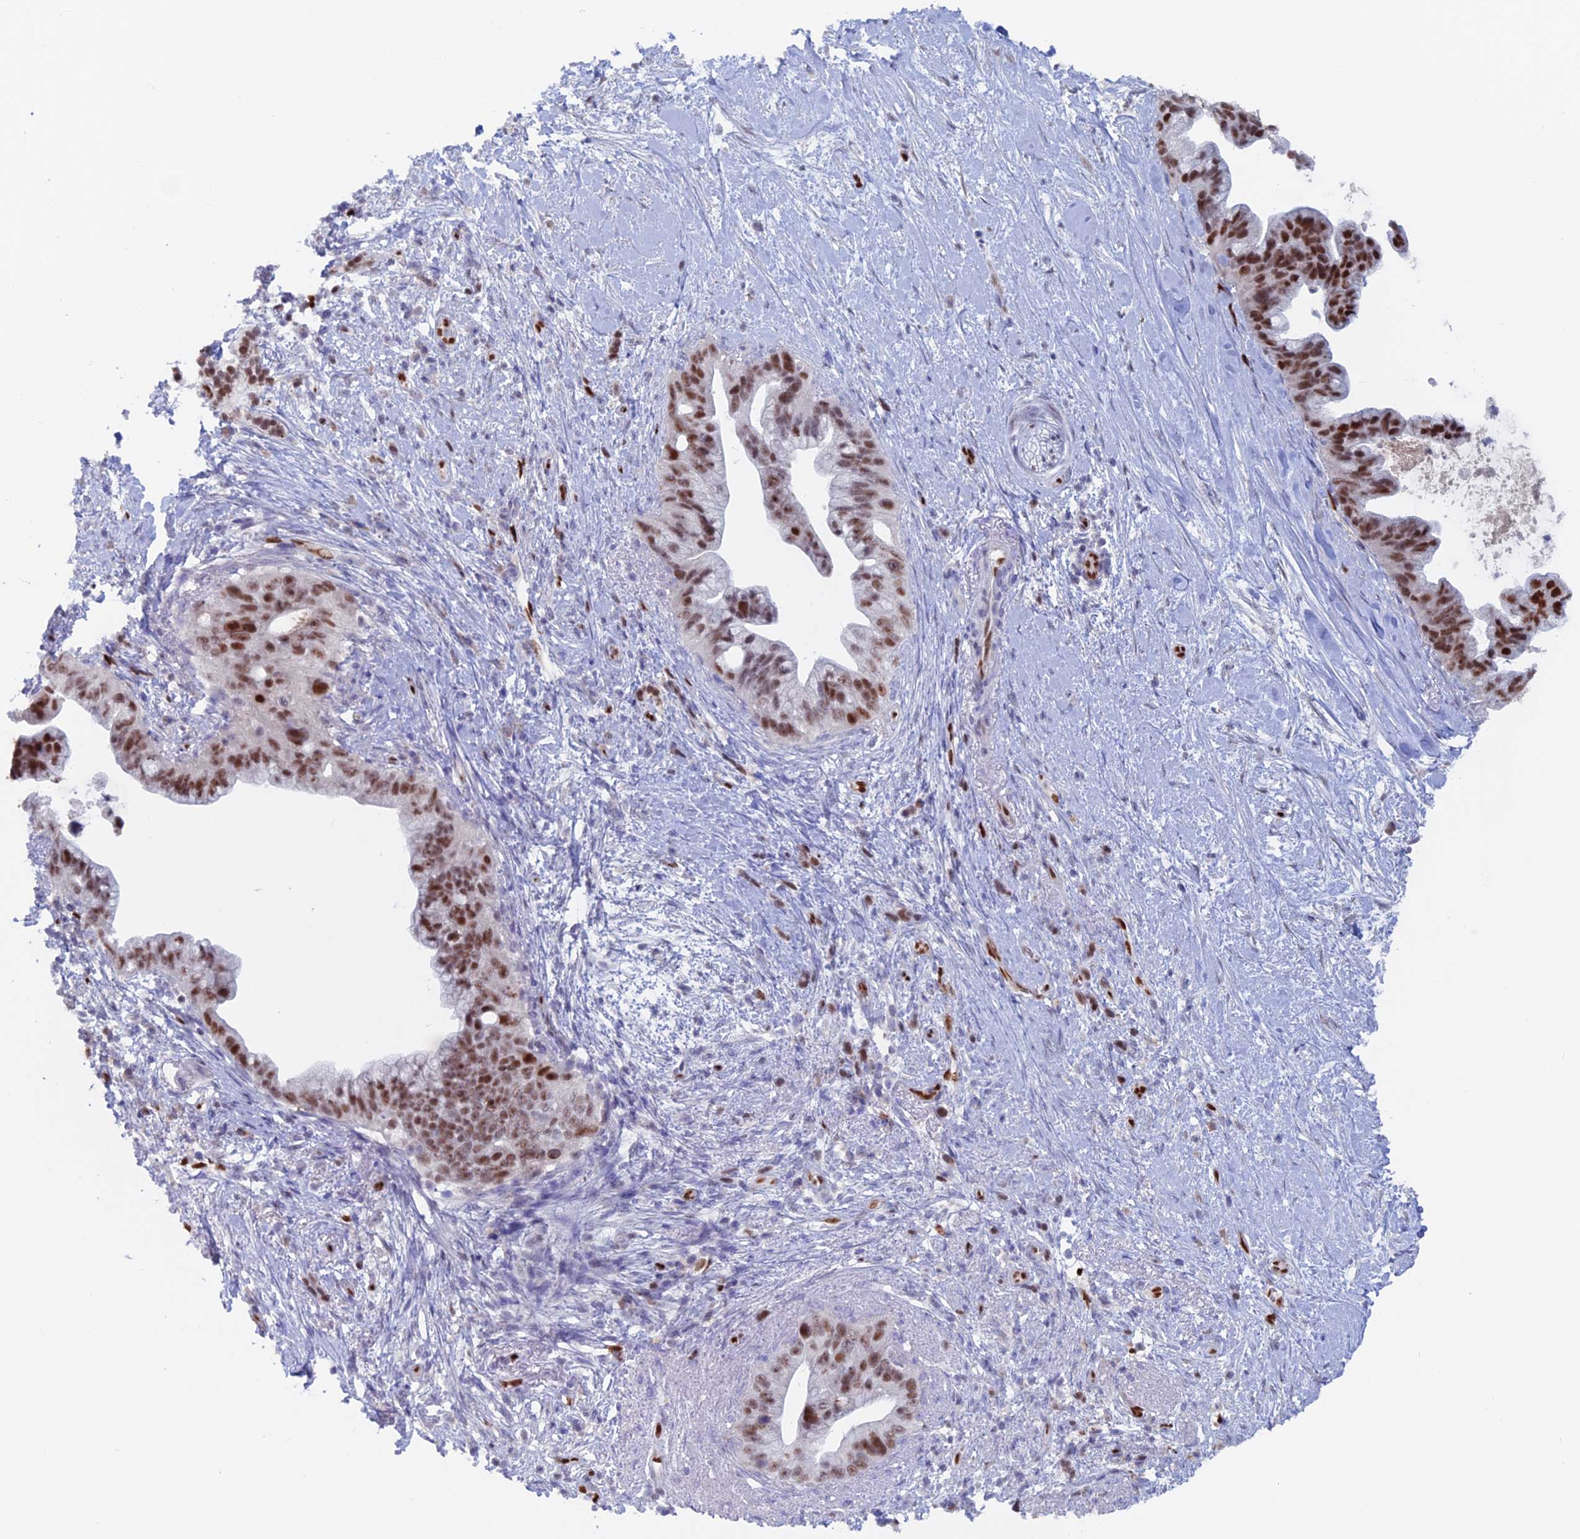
{"staining": {"intensity": "strong", "quantity": ">75%", "location": "nuclear"}, "tissue": "pancreatic cancer", "cell_type": "Tumor cells", "image_type": "cancer", "snomed": [{"axis": "morphology", "description": "Adenocarcinoma, NOS"}, {"axis": "topography", "description": "Pancreas"}], "caption": "There is high levels of strong nuclear positivity in tumor cells of adenocarcinoma (pancreatic), as demonstrated by immunohistochemical staining (brown color).", "gene": "NOL4L", "patient": {"sex": "female", "age": 83}}